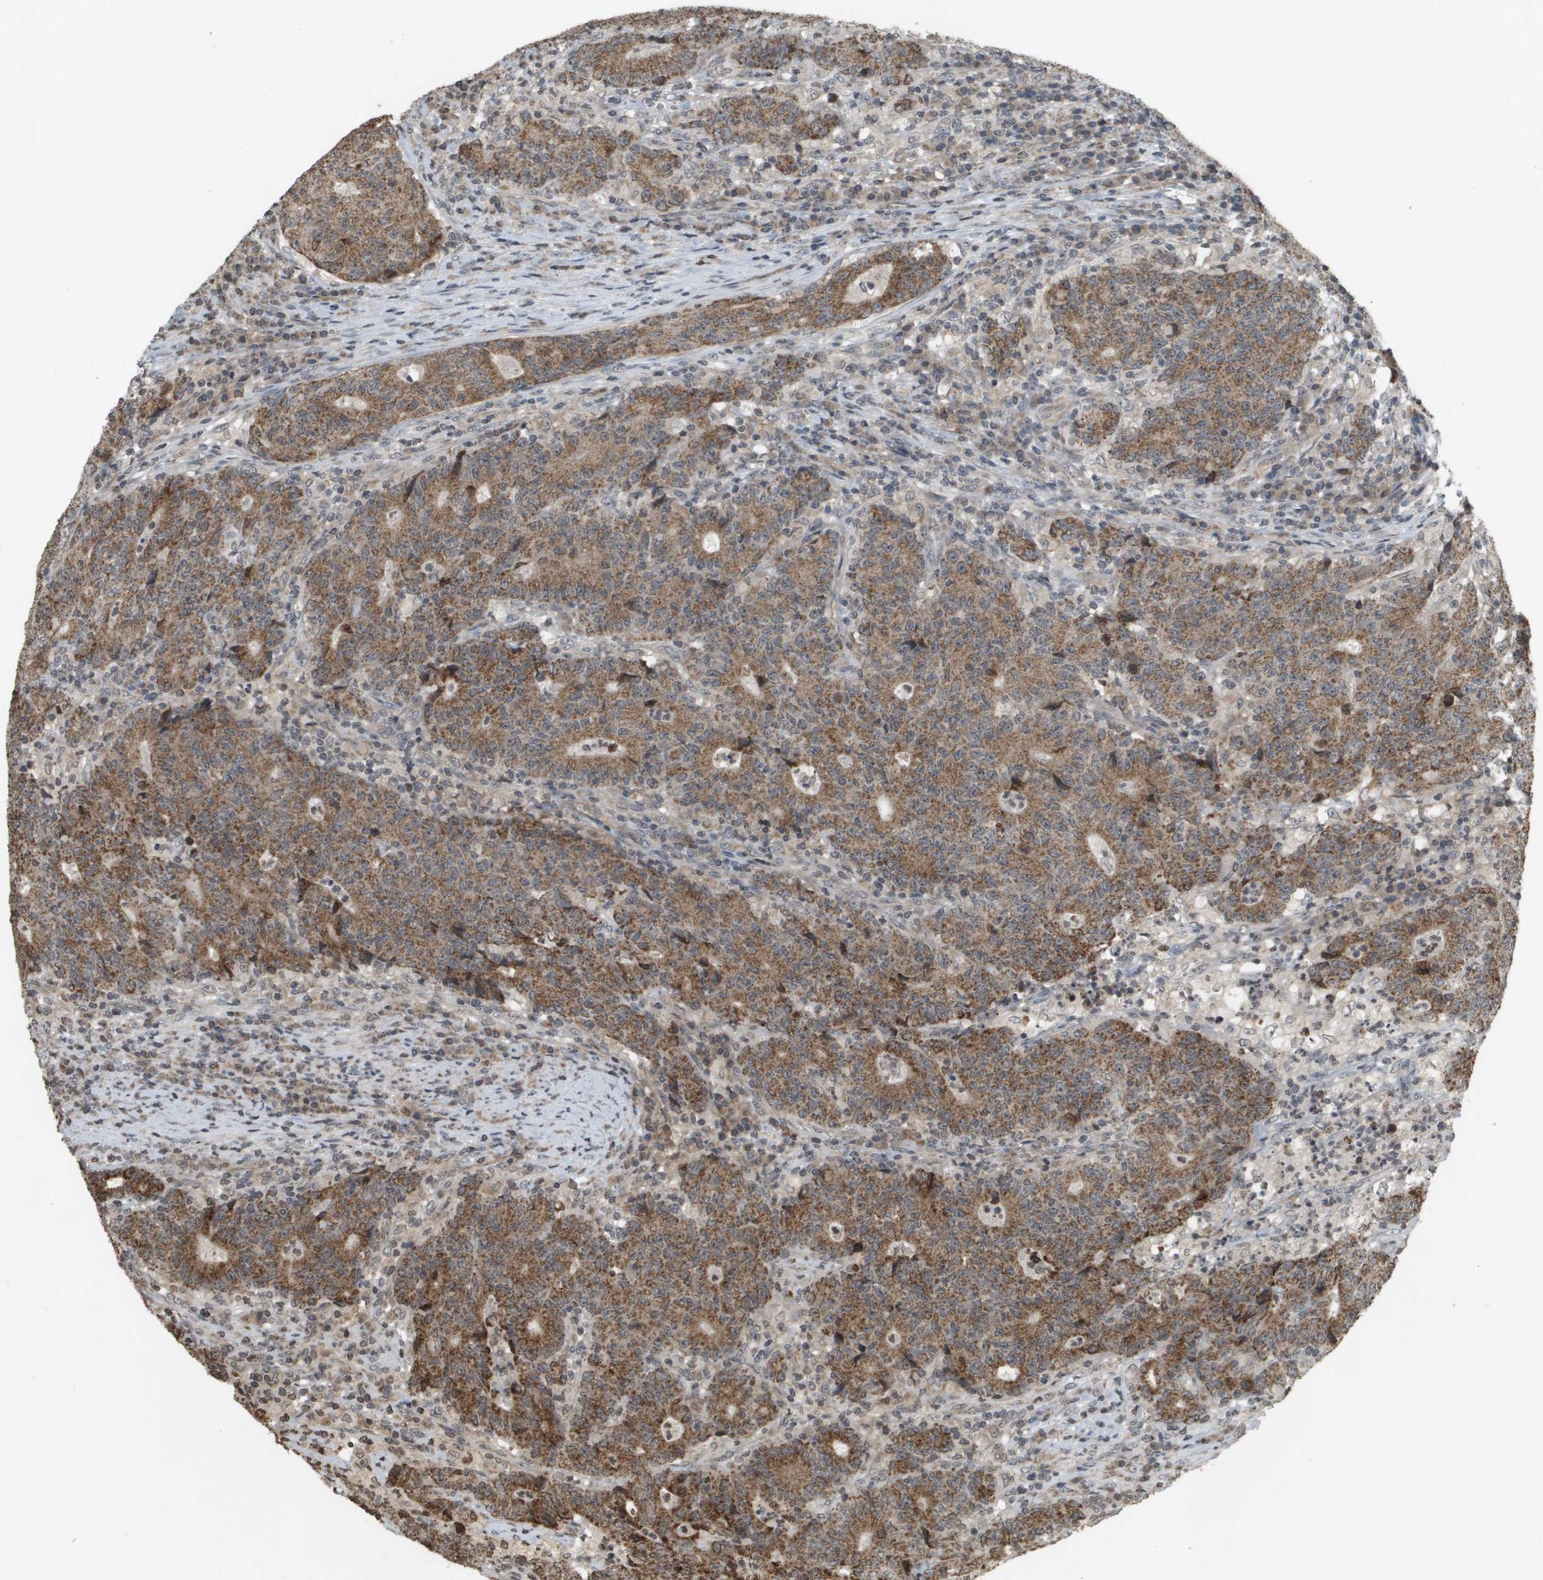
{"staining": {"intensity": "moderate", "quantity": ">75%", "location": "cytoplasmic/membranous"}, "tissue": "colorectal cancer", "cell_type": "Tumor cells", "image_type": "cancer", "snomed": [{"axis": "morphology", "description": "Normal tissue, NOS"}, {"axis": "morphology", "description": "Adenocarcinoma, NOS"}, {"axis": "topography", "description": "Colon"}], "caption": "Colorectal cancer tissue reveals moderate cytoplasmic/membranous staining in about >75% of tumor cells", "gene": "RAB21", "patient": {"sex": "female", "age": 75}}